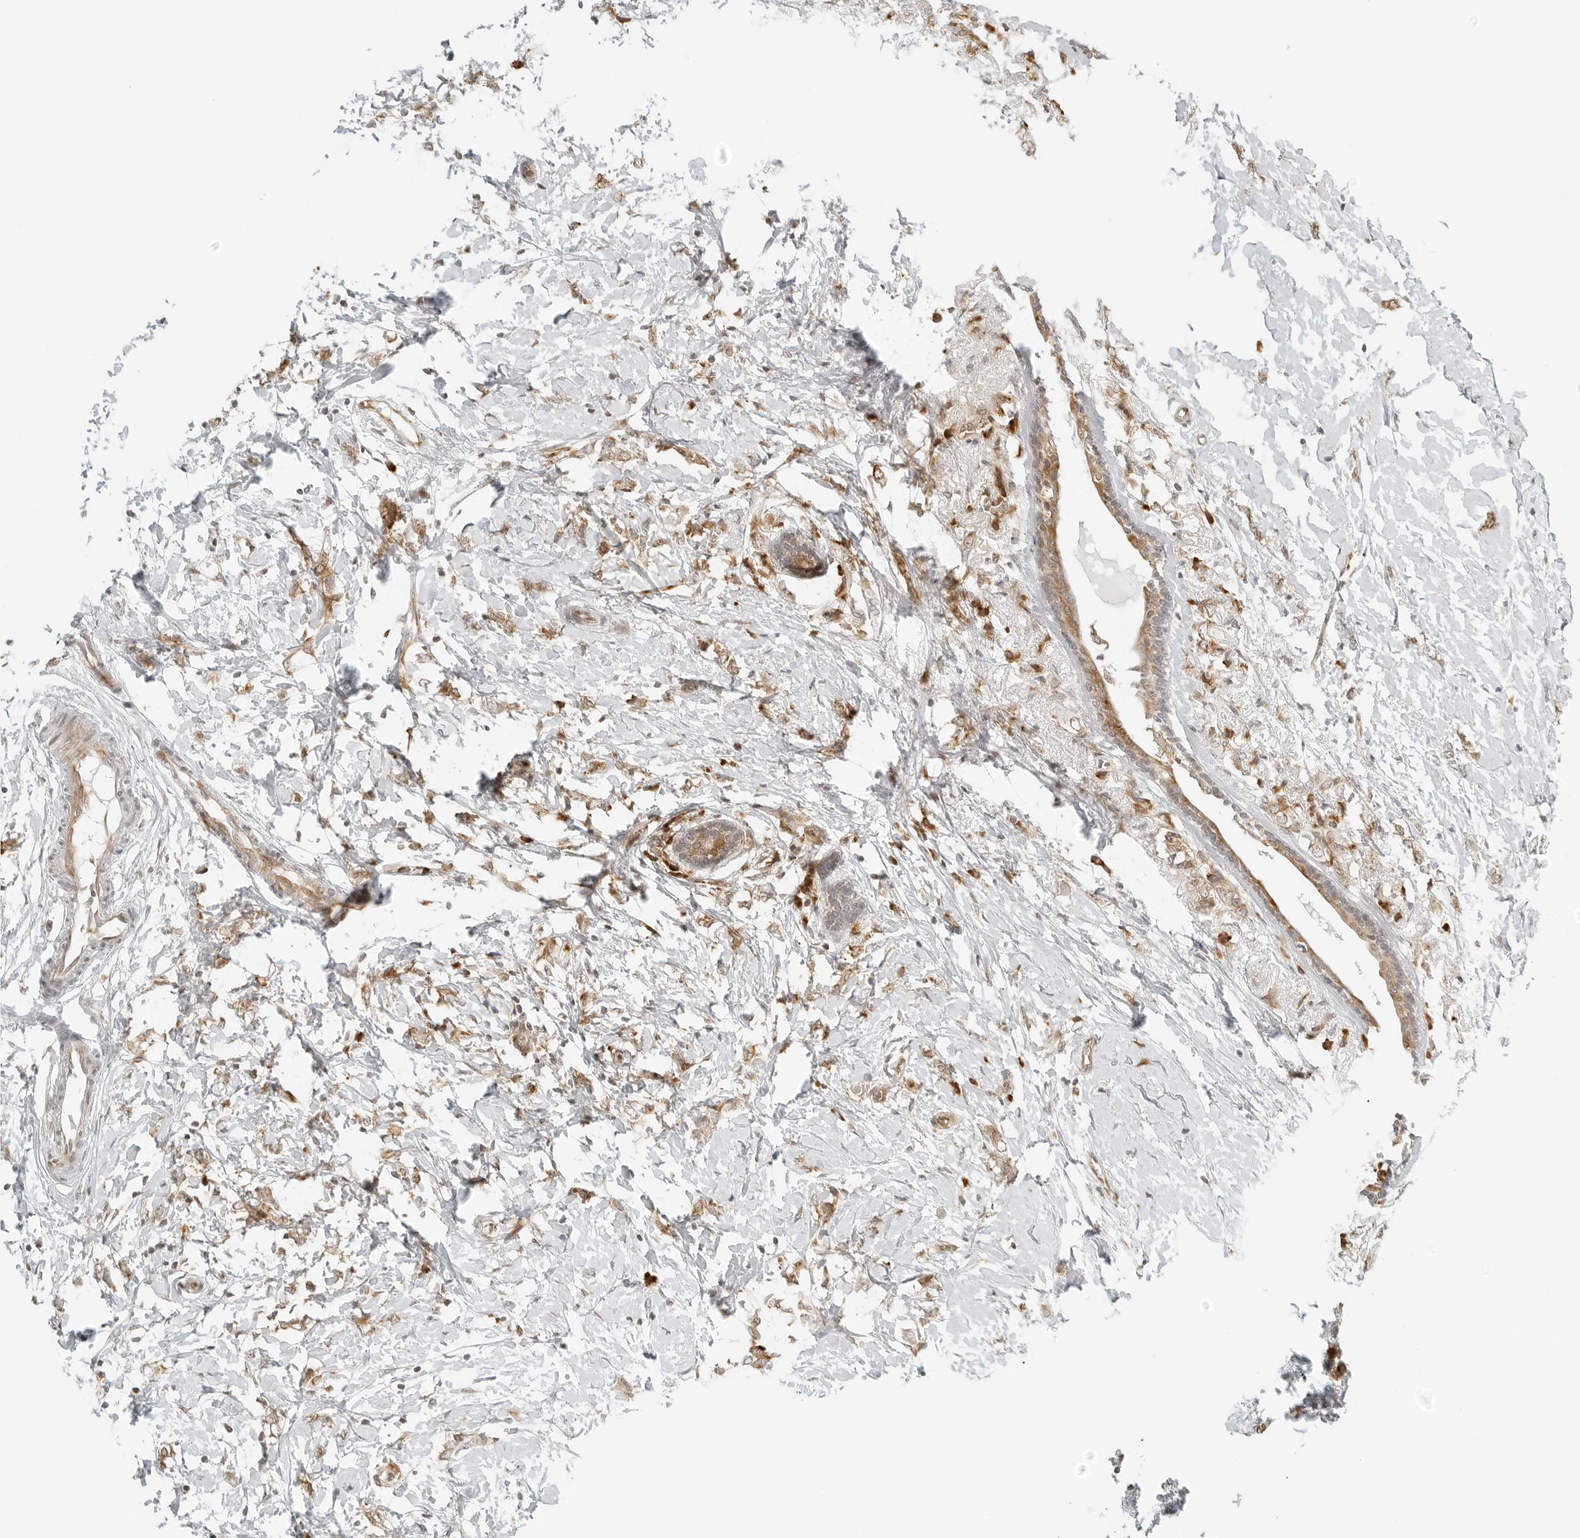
{"staining": {"intensity": "moderate", "quantity": ">75%", "location": "cytoplasmic/membranous"}, "tissue": "breast cancer", "cell_type": "Tumor cells", "image_type": "cancer", "snomed": [{"axis": "morphology", "description": "Normal tissue, NOS"}, {"axis": "morphology", "description": "Lobular carcinoma"}, {"axis": "topography", "description": "Breast"}], "caption": "Protein analysis of lobular carcinoma (breast) tissue shows moderate cytoplasmic/membranous expression in about >75% of tumor cells.", "gene": "EIF4G1", "patient": {"sex": "female", "age": 47}}